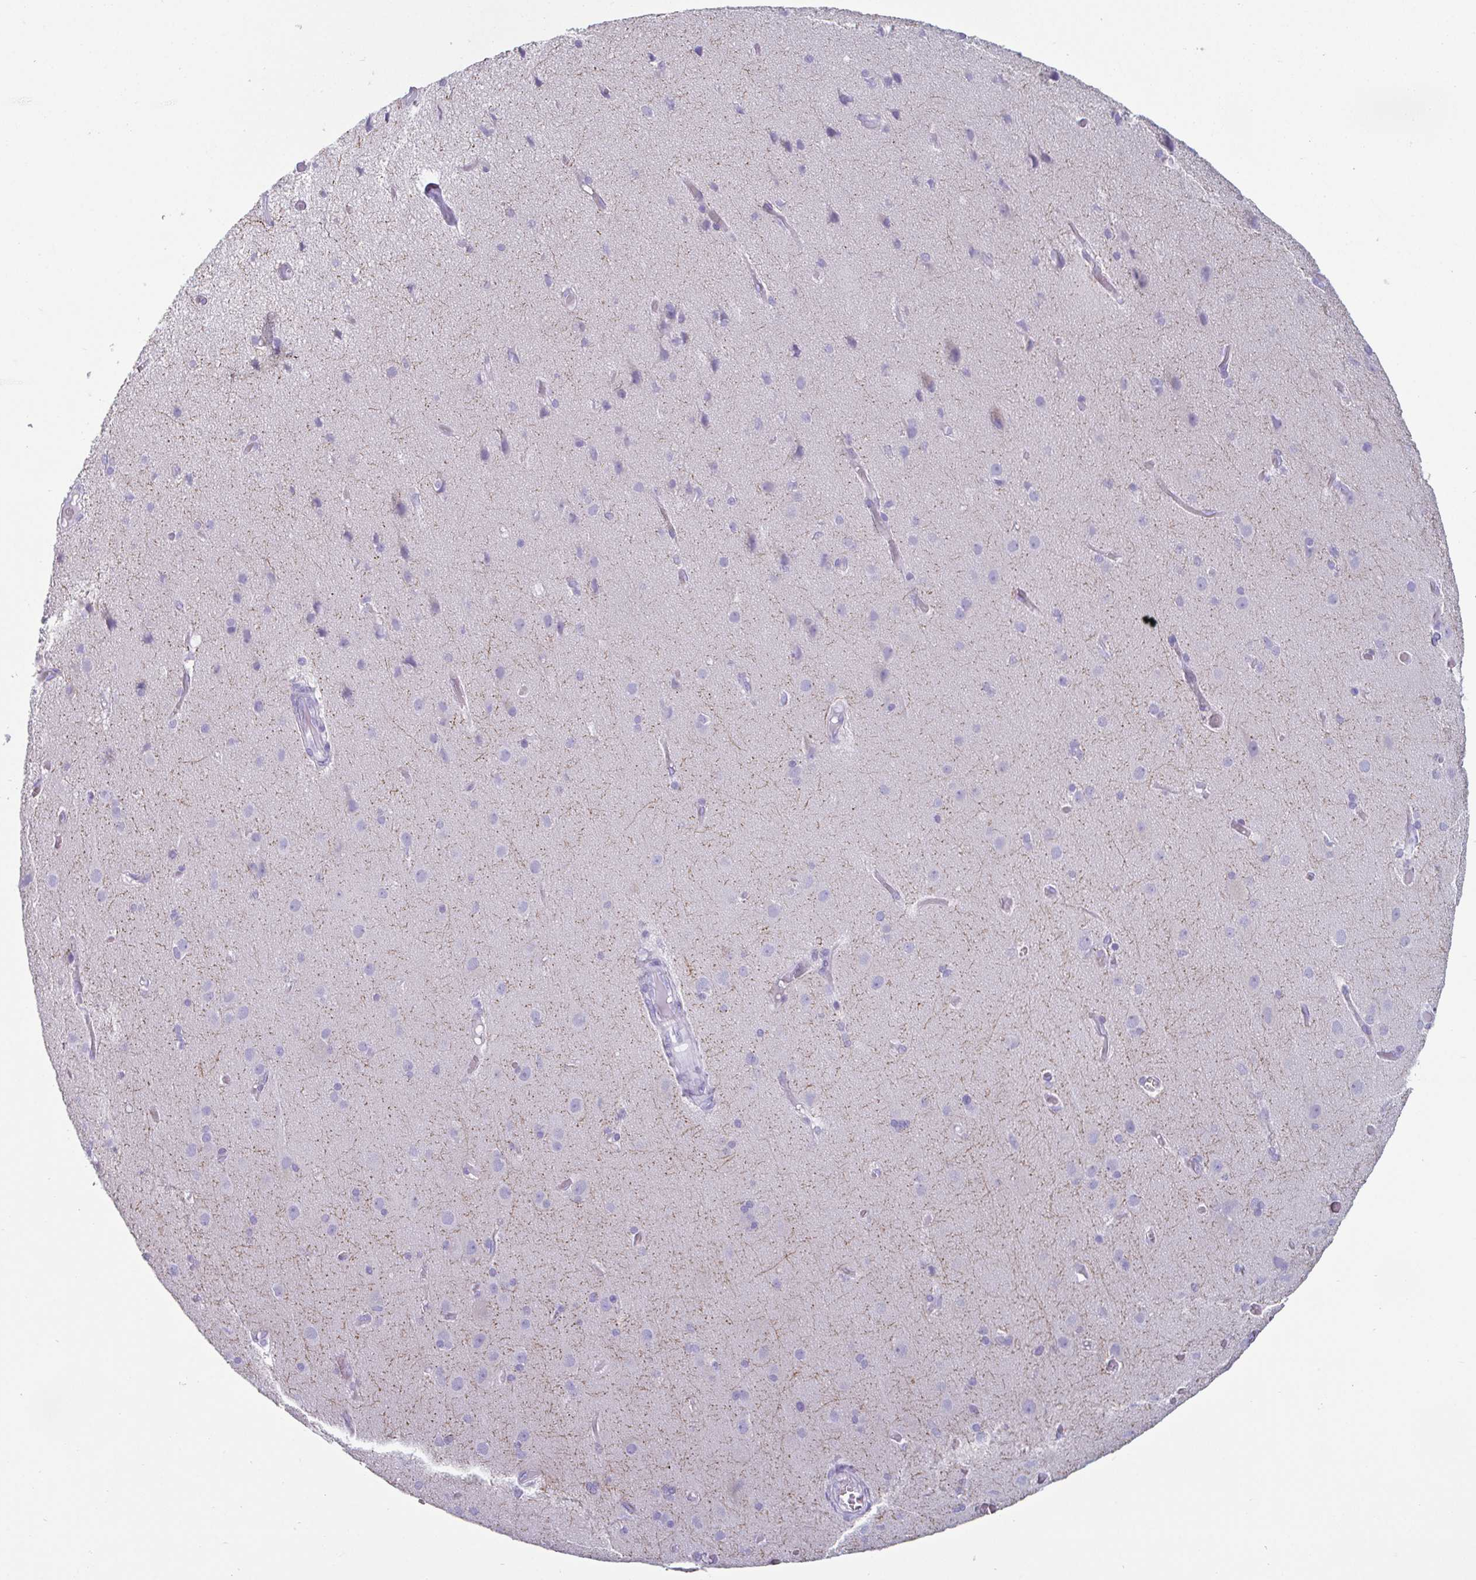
{"staining": {"intensity": "negative", "quantity": "none", "location": "none"}, "tissue": "cerebral cortex", "cell_type": "Endothelial cells", "image_type": "normal", "snomed": [{"axis": "morphology", "description": "Normal tissue, NOS"}, {"axis": "morphology", "description": "Glioma, malignant, High grade"}, {"axis": "topography", "description": "Cerebral cortex"}], "caption": "Immunohistochemistry (IHC) of normal cerebral cortex reveals no positivity in endothelial cells. (DAB (3,3'-diaminobenzidine) IHC with hematoxylin counter stain).", "gene": "CREG2", "patient": {"sex": "male", "age": 71}}